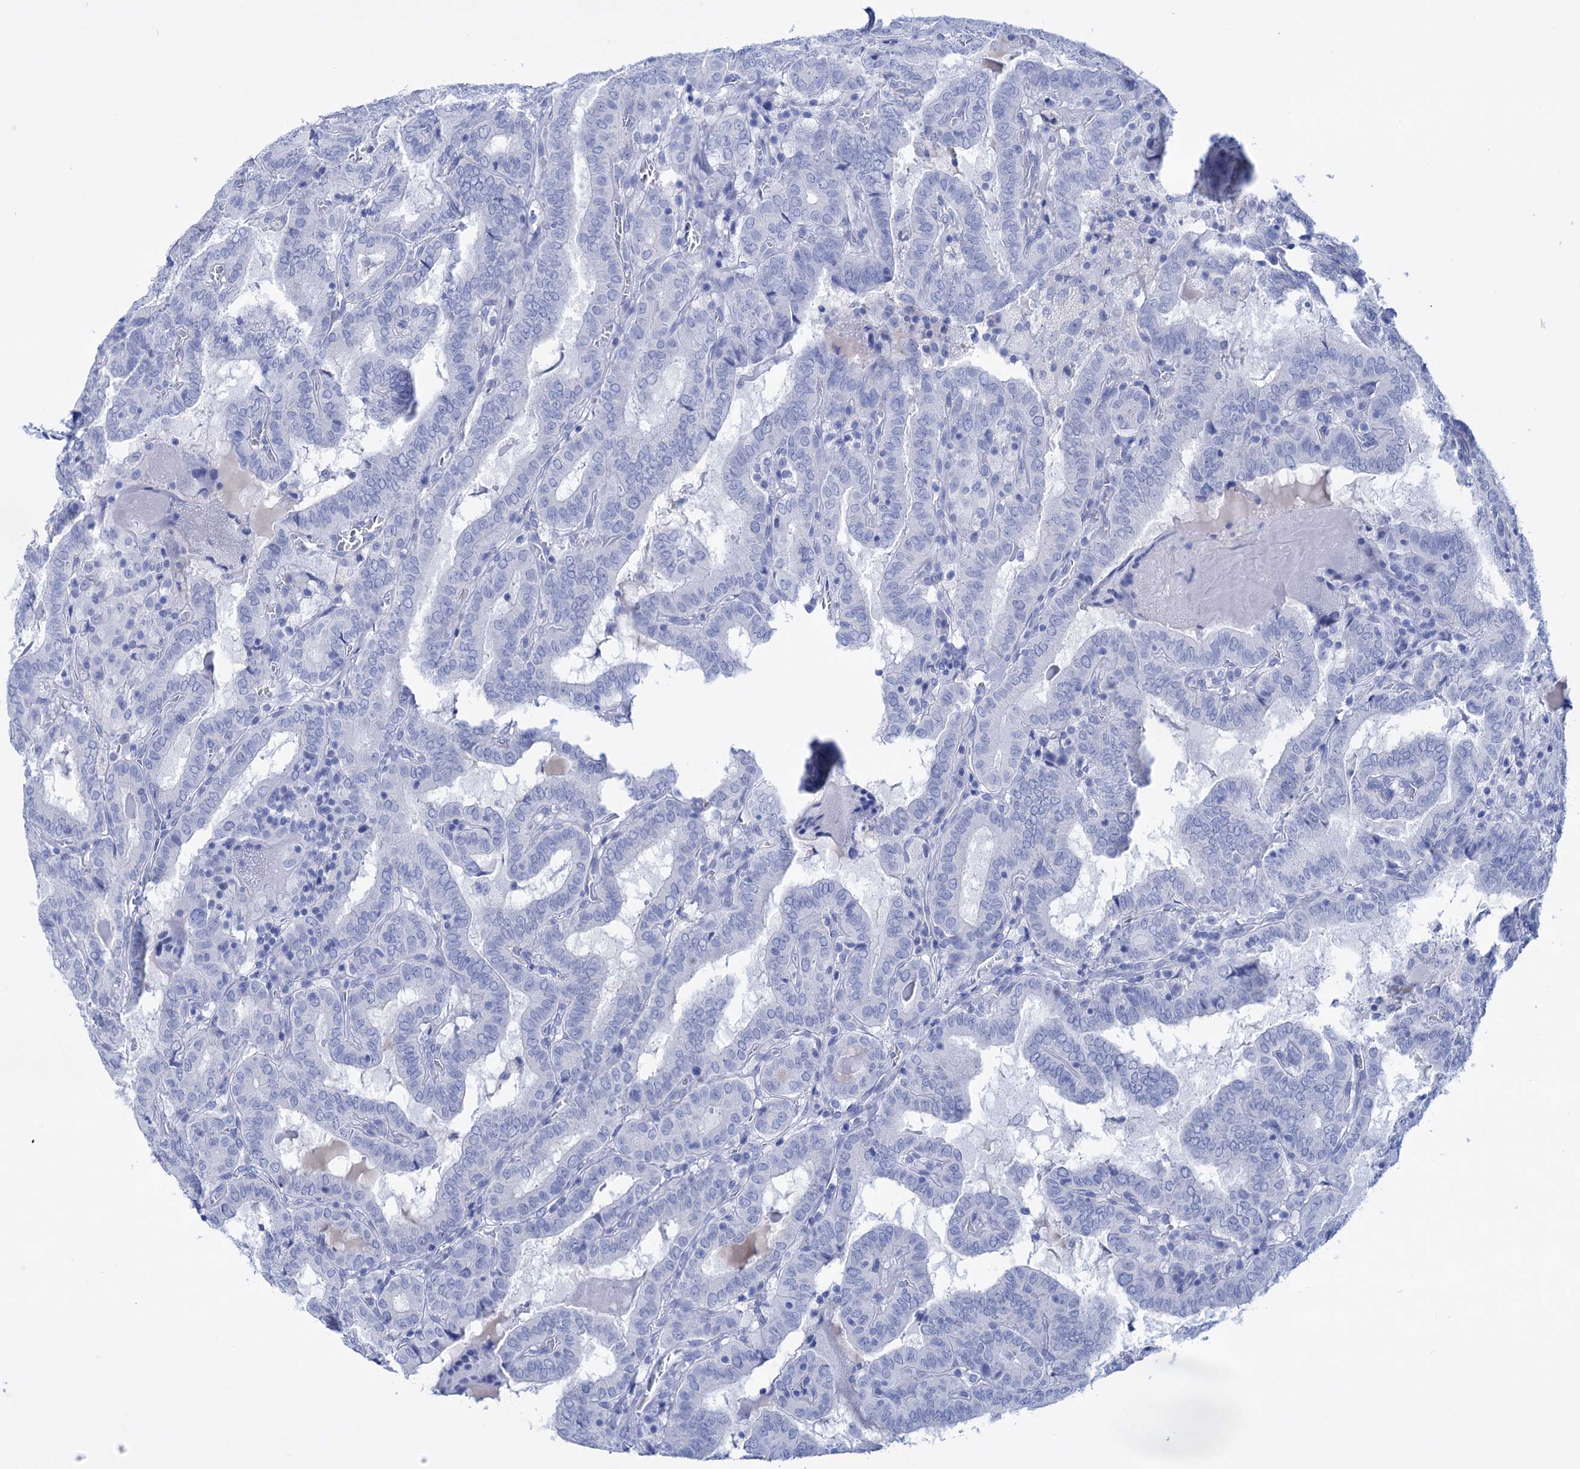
{"staining": {"intensity": "negative", "quantity": "none", "location": "none"}, "tissue": "thyroid cancer", "cell_type": "Tumor cells", "image_type": "cancer", "snomed": [{"axis": "morphology", "description": "Papillary adenocarcinoma, NOS"}, {"axis": "topography", "description": "Thyroid gland"}], "caption": "DAB (3,3'-diaminobenzidine) immunohistochemical staining of thyroid cancer demonstrates no significant expression in tumor cells.", "gene": "FBXW12", "patient": {"sex": "female", "age": 72}}